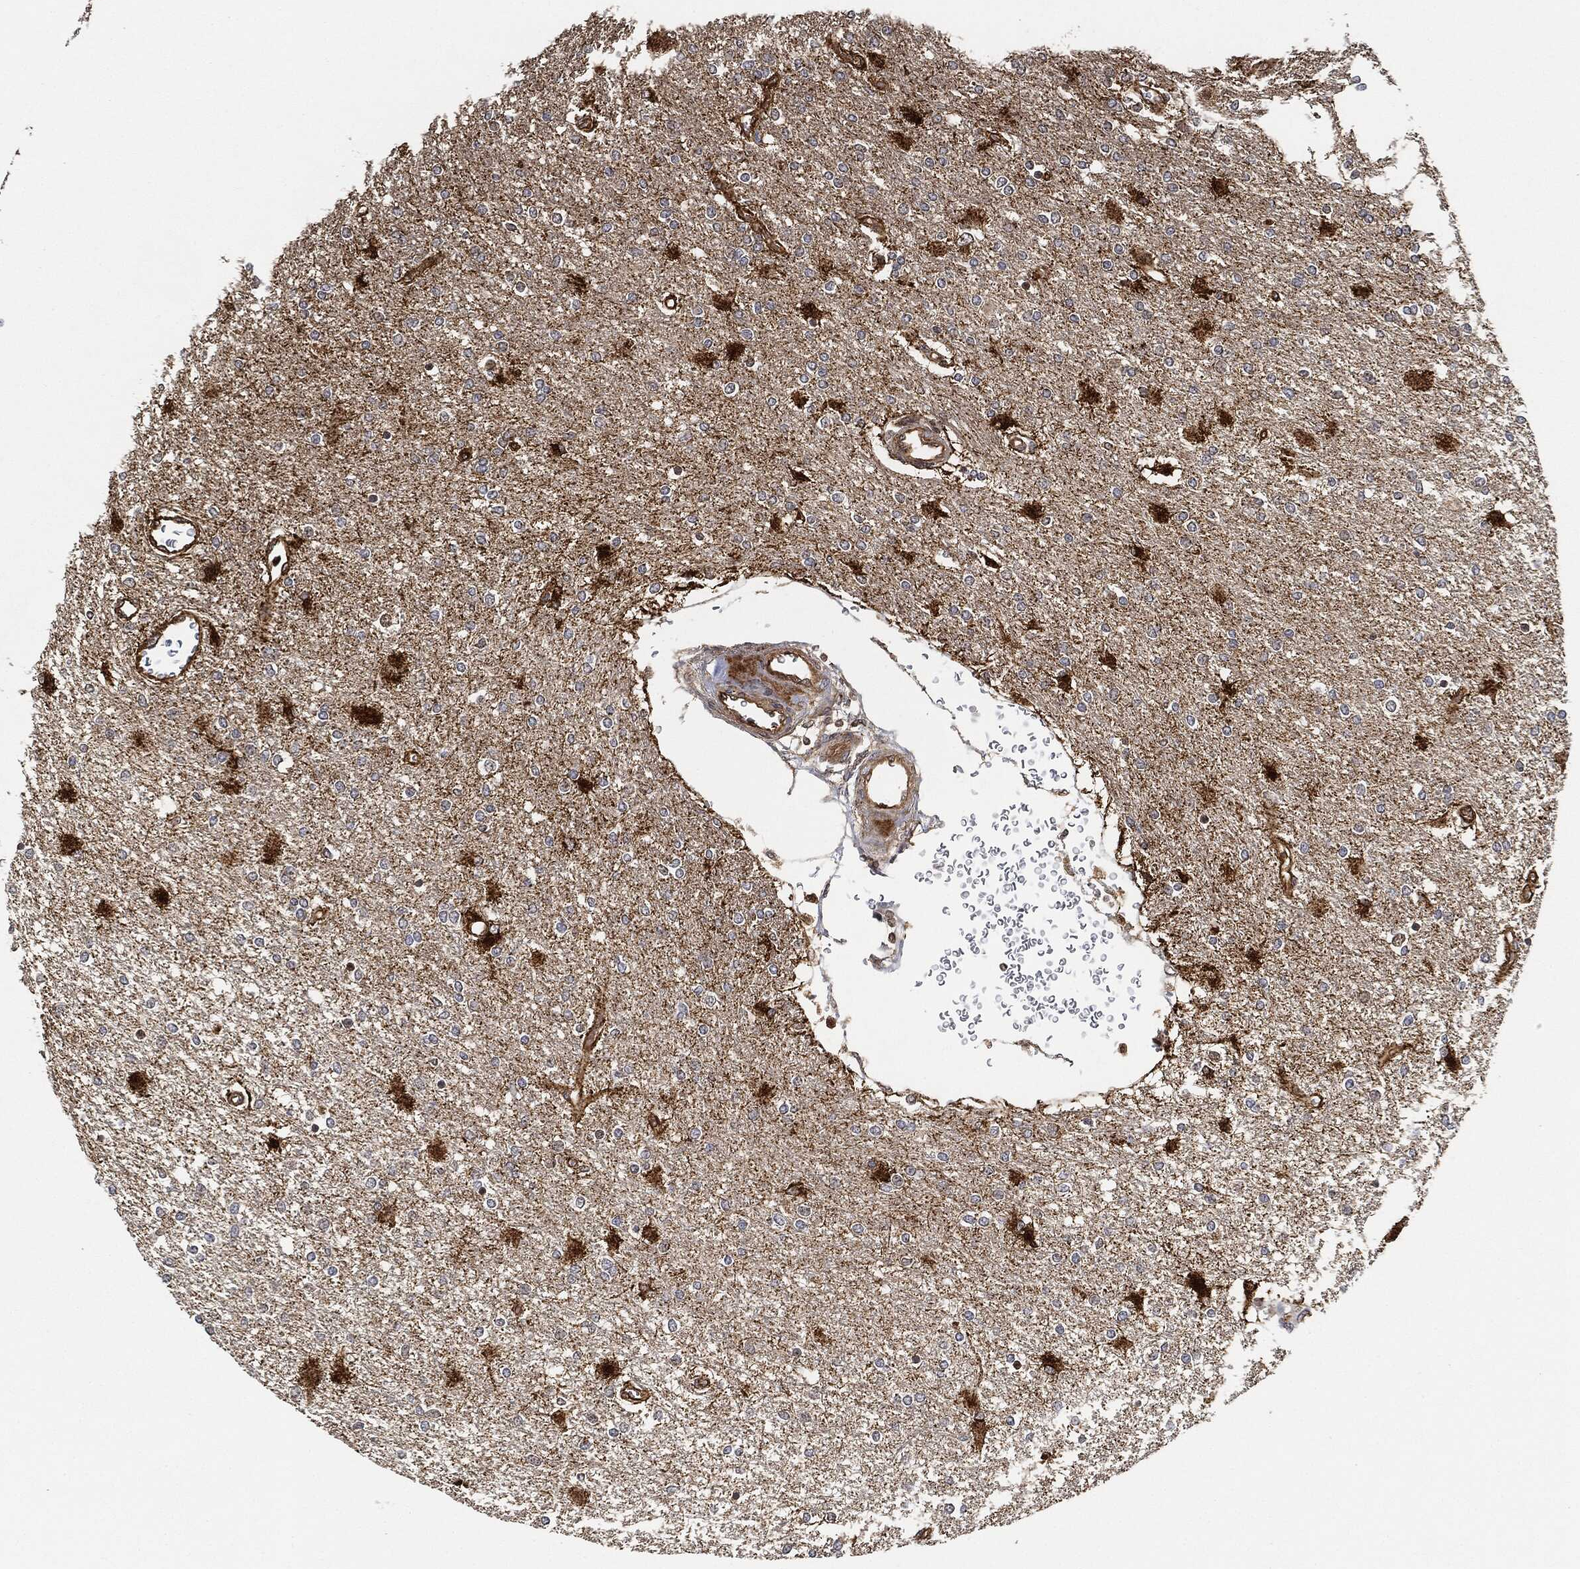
{"staining": {"intensity": "negative", "quantity": "none", "location": "none"}, "tissue": "glioma", "cell_type": "Tumor cells", "image_type": "cancer", "snomed": [{"axis": "morphology", "description": "Glioma, malignant, High grade"}, {"axis": "topography", "description": "Cerebral cortex"}], "caption": "Tumor cells show no significant staining in glioma.", "gene": "MAP3K3", "patient": {"sex": "male", "age": 79}}